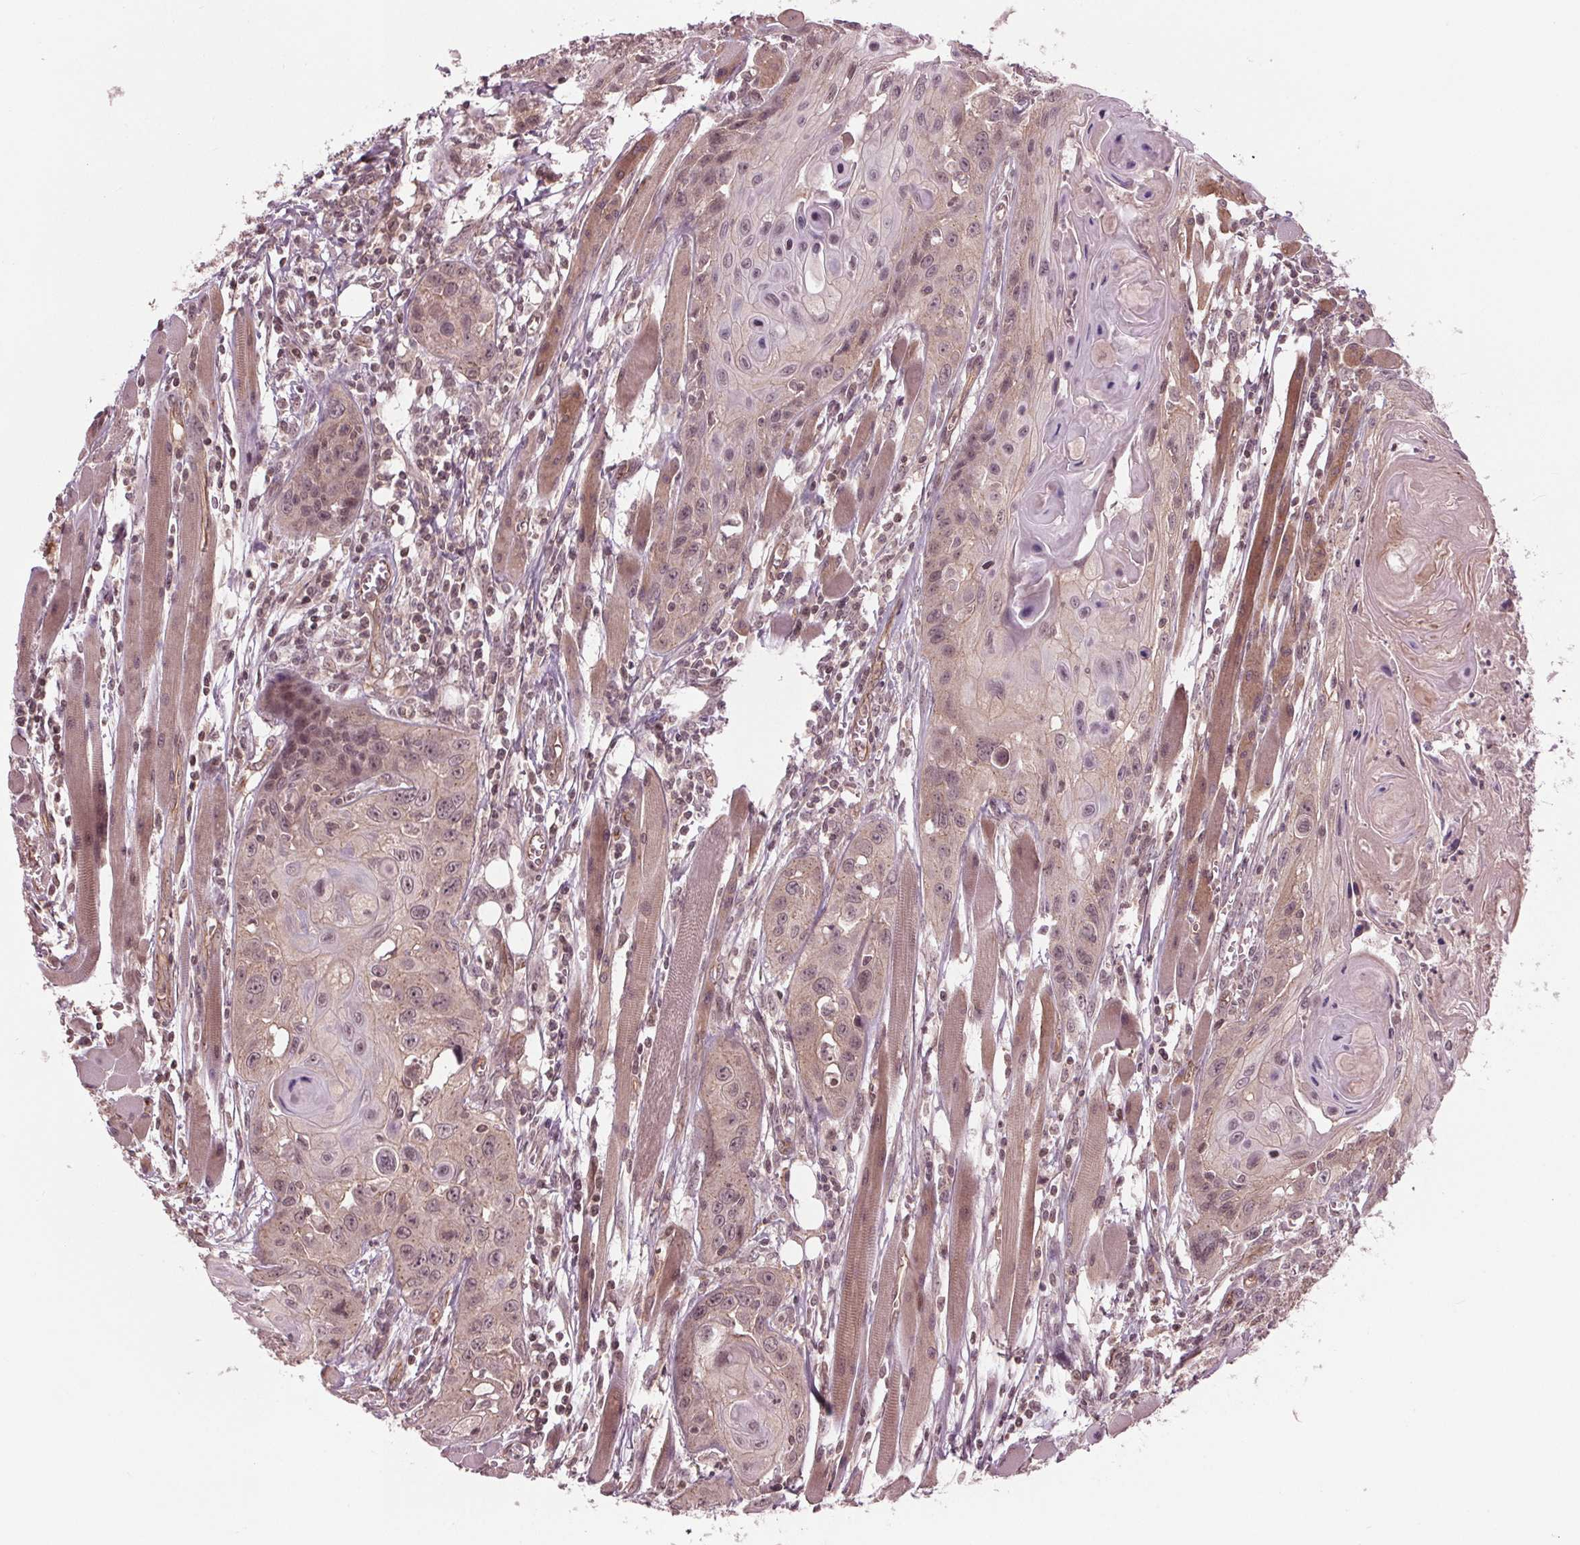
{"staining": {"intensity": "weak", "quantity": "25%-75%", "location": "cytoplasmic/membranous,nuclear"}, "tissue": "head and neck cancer", "cell_type": "Tumor cells", "image_type": "cancer", "snomed": [{"axis": "morphology", "description": "Squamous cell carcinoma, NOS"}, {"axis": "topography", "description": "Oral tissue"}, {"axis": "topography", "description": "Head-Neck"}], "caption": "Brown immunohistochemical staining in head and neck cancer demonstrates weak cytoplasmic/membranous and nuclear expression in approximately 25%-75% of tumor cells. The staining was performed using DAB, with brown indicating positive protein expression. Nuclei are stained blue with hematoxylin.", "gene": "BTBD1", "patient": {"sex": "male", "age": 58}}